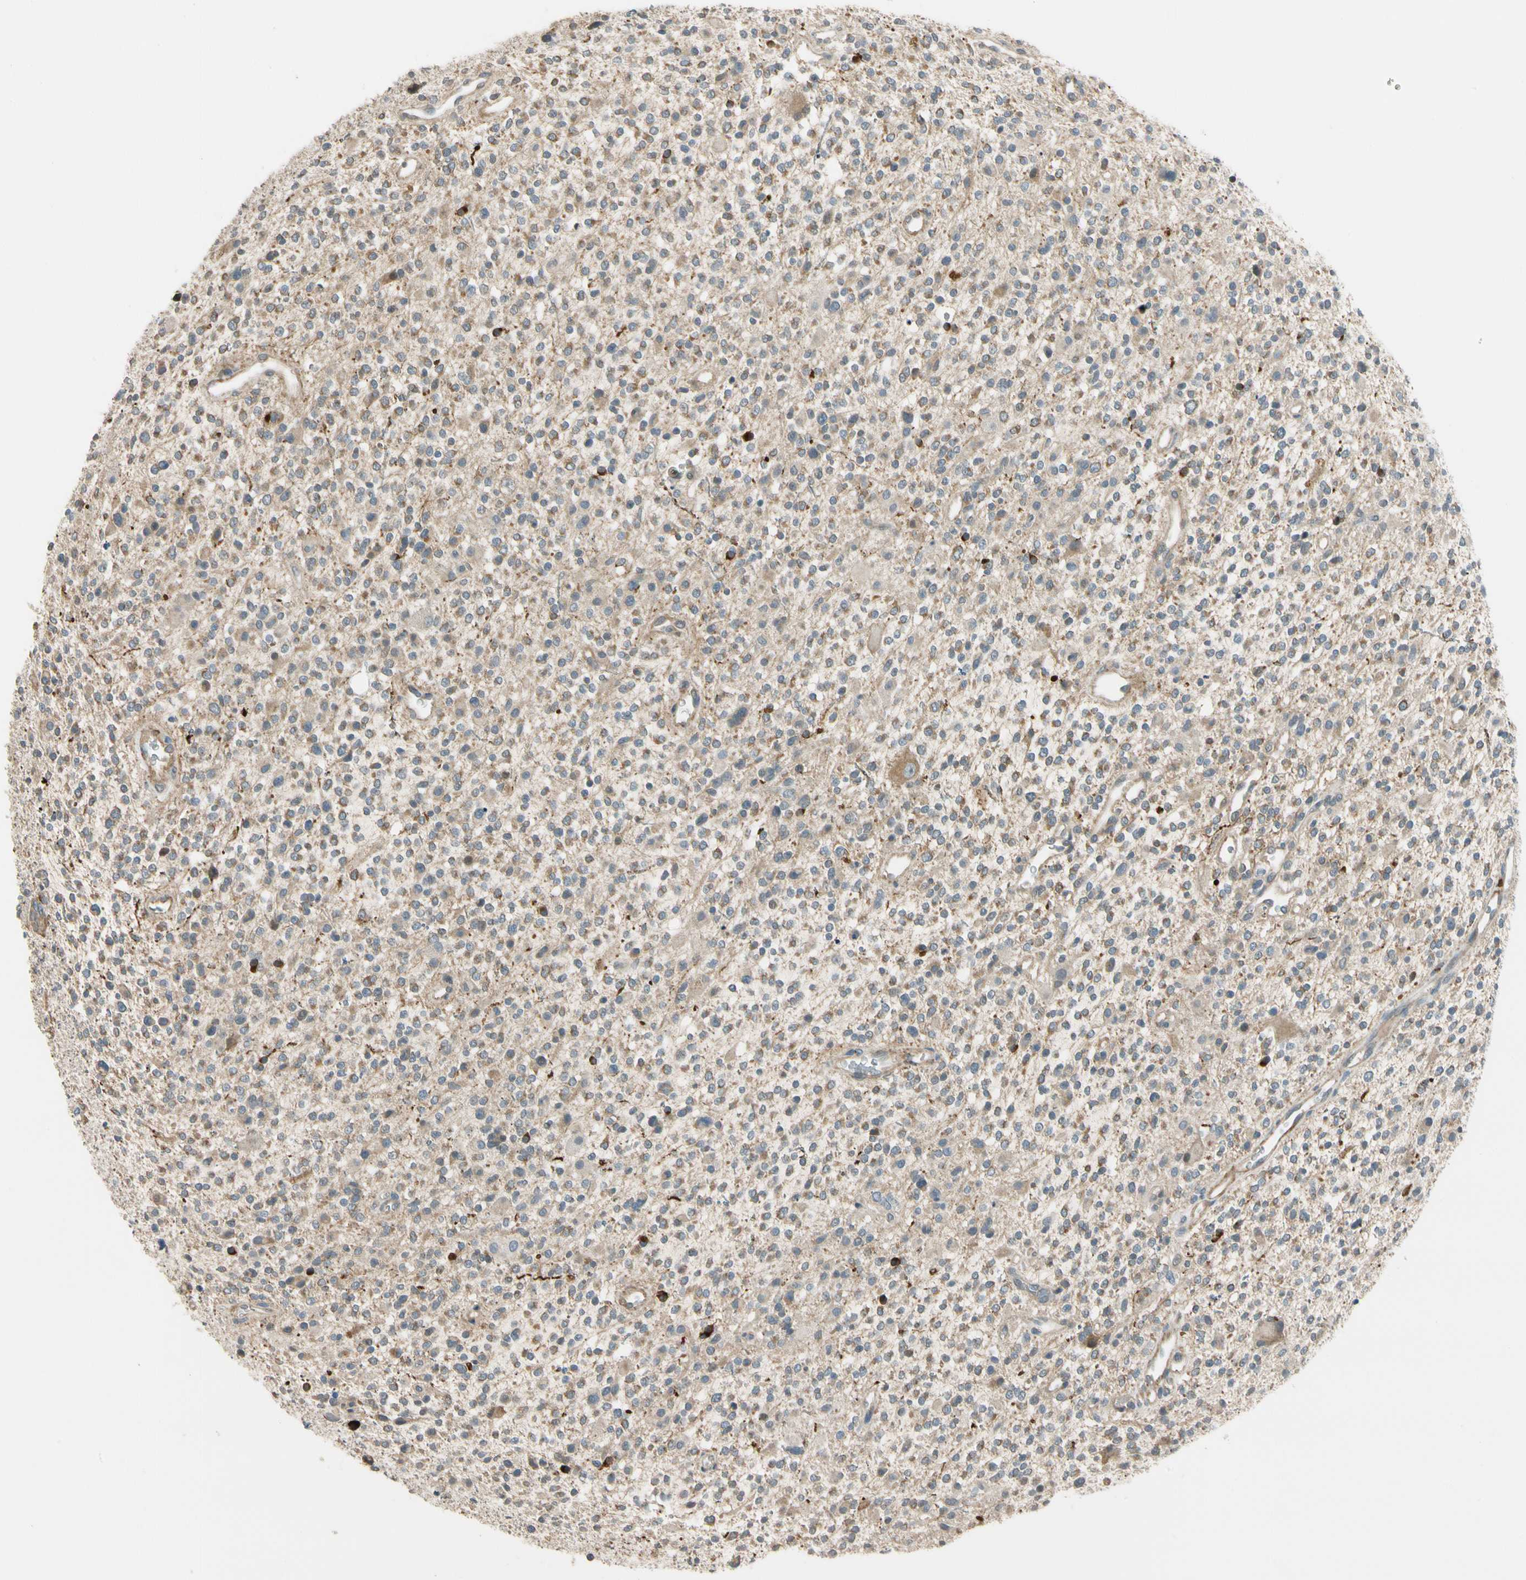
{"staining": {"intensity": "weak", "quantity": "25%-75%", "location": "cytoplasmic/membranous"}, "tissue": "glioma", "cell_type": "Tumor cells", "image_type": "cancer", "snomed": [{"axis": "morphology", "description": "Glioma, malignant, High grade"}, {"axis": "topography", "description": "Brain"}], "caption": "Immunohistochemical staining of human high-grade glioma (malignant) exhibits low levels of weak cytoplasmic/membranous expression in approximately 25%-75% of tumor cells. The staining was performed using DAB (3,3'-diaminobenzidine), with brown indicating positive protein expression. Nuclei are stained blue with hematoxylin.", "gene": "MST1R", "patient": {"sex": "male", "age": 48}}